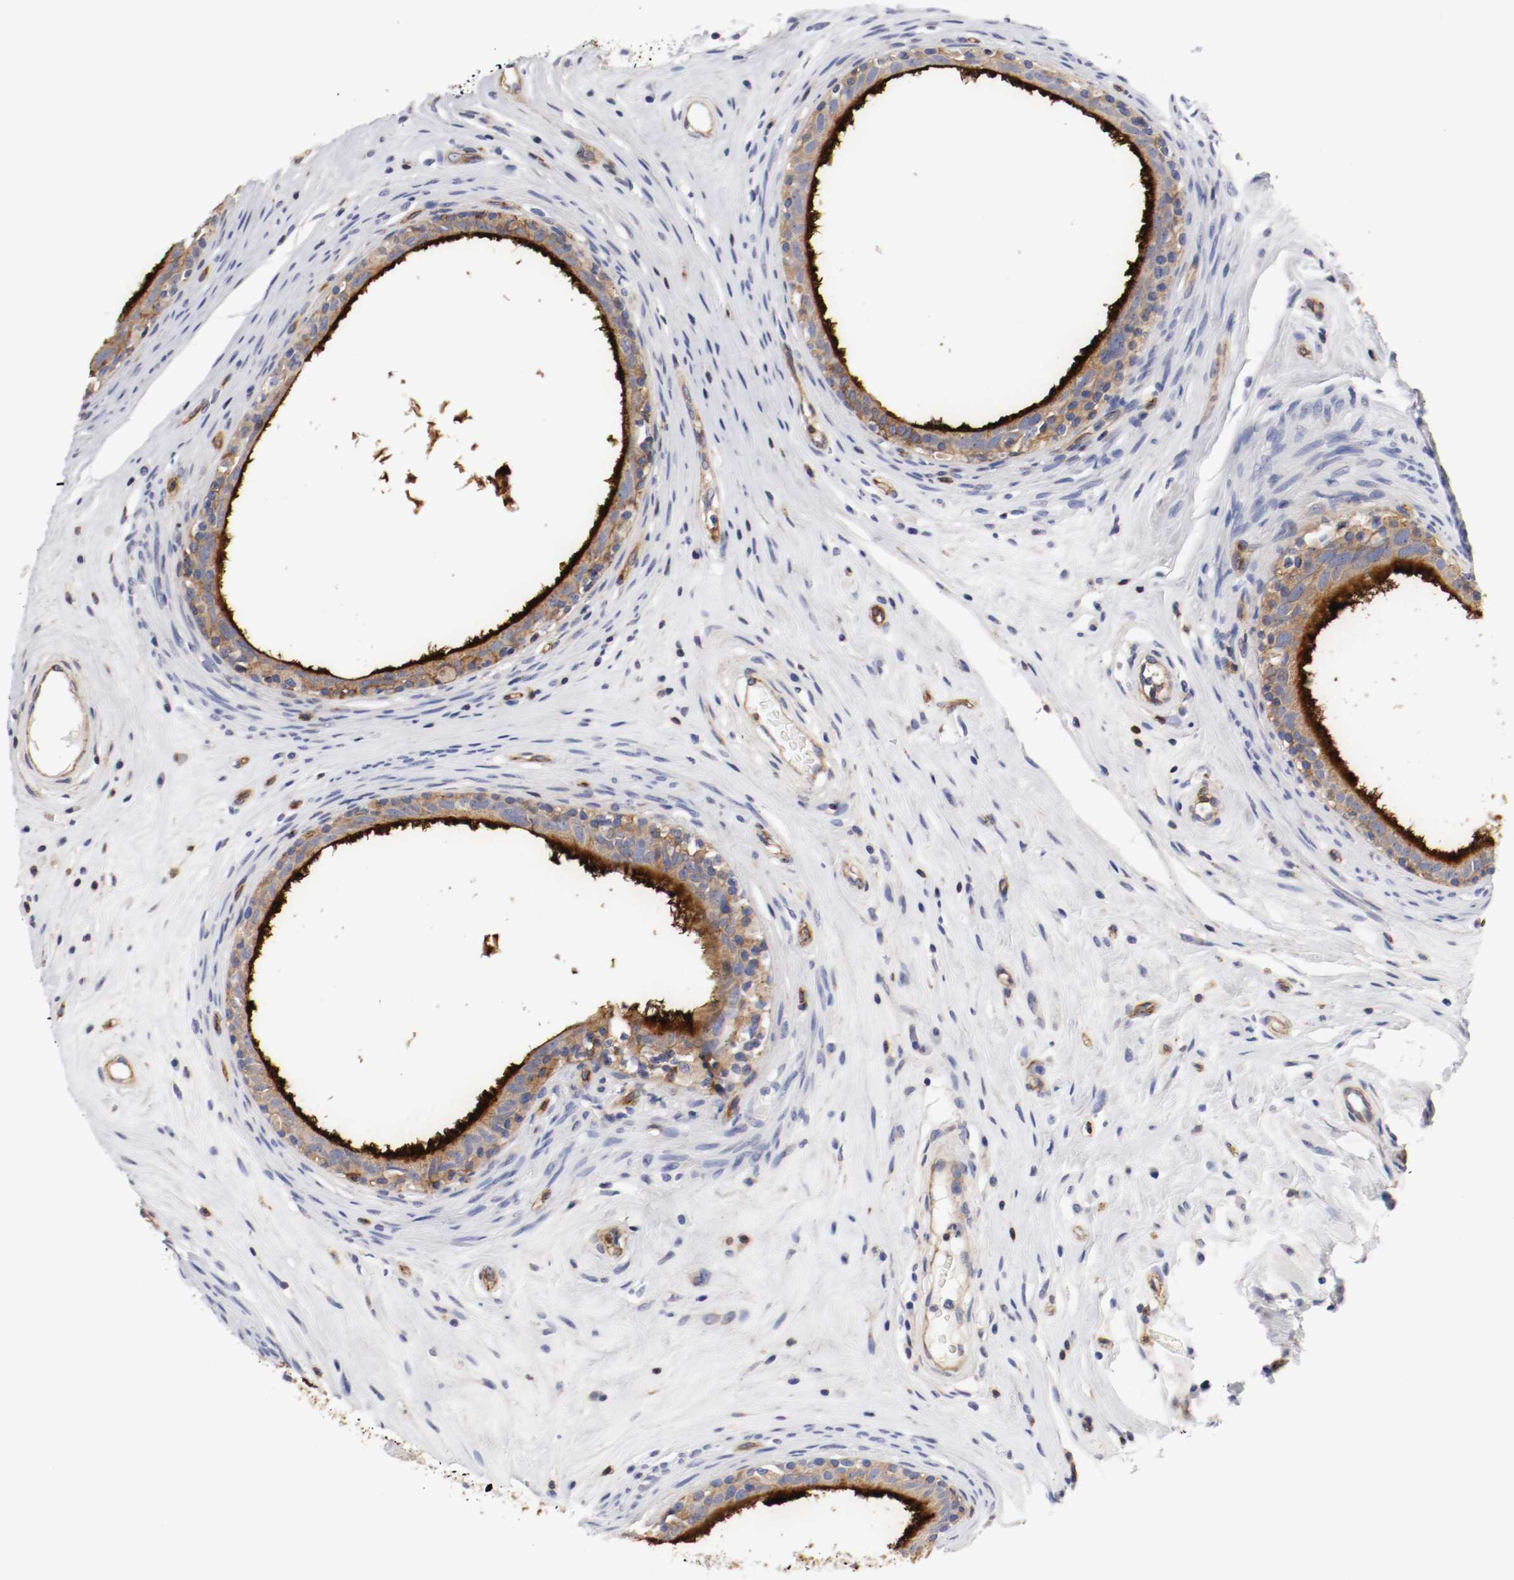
{"staining": {"intensity": "strong", "quantity": ">75%", "location": "cytoplasmic/membranous"}, "tissue": "epididymis", "cell_type": "Glandular cells", "image_type": "normal", "snomed": [{"axis": "morphology", "description": "Normal tissue, NOS"}, {"axis": "morphology", "description": "Inflammation, NOS"}, {"axis": "topography", "description": "Epididymis"}], "caption": "The photomicrograph displays staining of benign epididymis, revealing strong cytoplasmic/membranous protein expression (brown color) within glandular cells.", "gene": "IFITM1", "patient": {"sex": "male", "age": 84}}